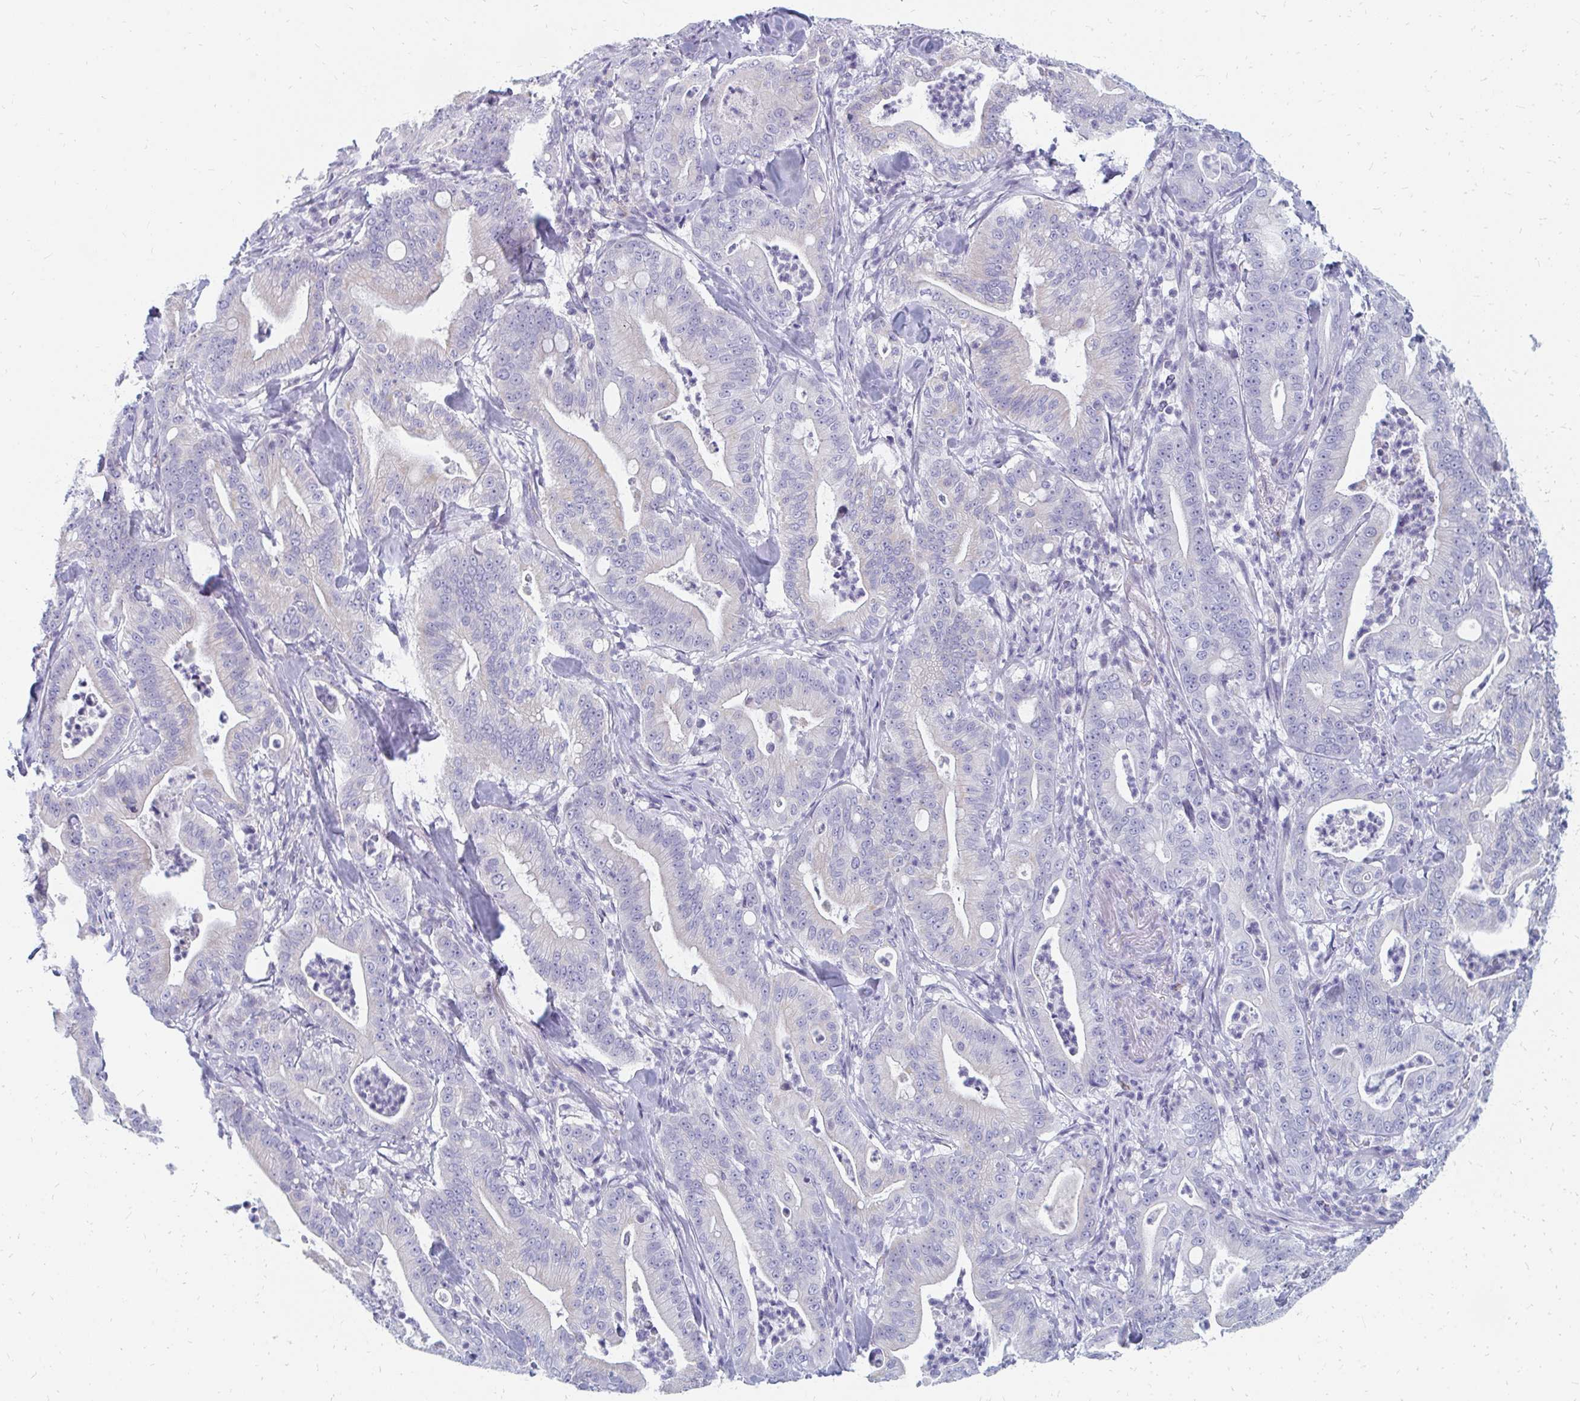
{"staining": {"intensity": "negative", "quantity": "none", "location": "none"}, "tissue": "pancreatic cancer", "cell_type": "Tumor cells", "image_type": "cancer", "snomed": [{"axis": "morphology", "description": "Adenocarcinoma, NOS"}, {"axis": "topography", "description": "Pancreas"}], "caption": "High magnification brightfield microscopy of pancreatic cancer stained with DAB (3,3'-diaminobenzidine) (brown) and counterstained with hematoxylin (blue): tumor cells show no significant expression. (DAB (3,3'-diaminobenzidine) immunohistochemistry with hematoxylin counter stain).", "gene": "OR10V1", "patient": {"sex": "male", "age": 71}}